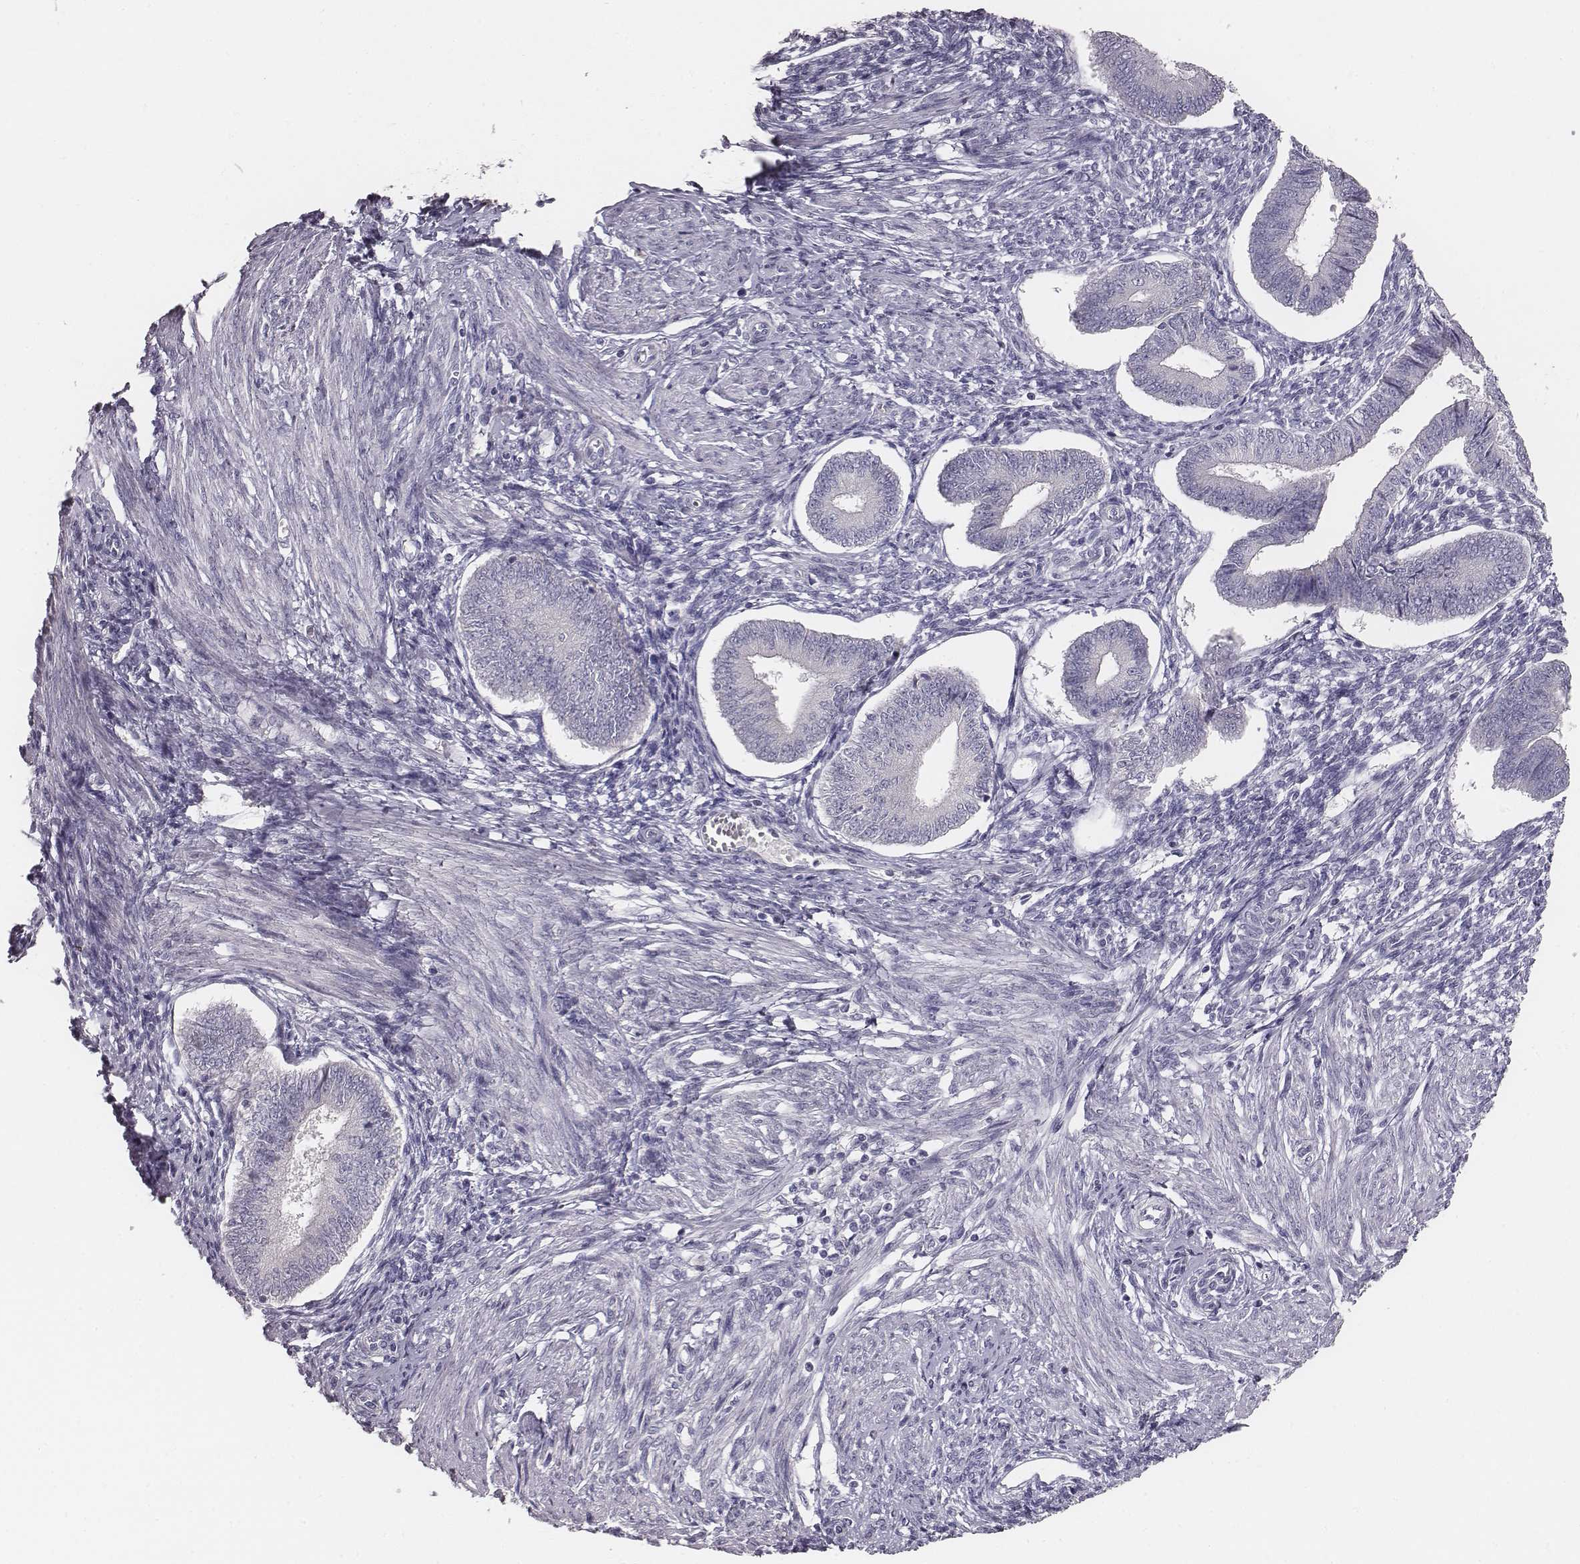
{"staining": {"intensity": "negative", "quantity": "none", "location": "none"}, "tissue": "endometrium", "cell_type": "Cells in endometrial stroma", "image_type": "normal", "snomed": [{"axis": "morphology", "description": "Normal tissue, NOS"}, {"axis": "topography", "description": "Endometrium"}], "caption": "IHC micrograph of normal human endometrium stained for a protein (brown), which shows no expression in cells in endometrial stroma.", "gene": "MYH6", "patient": {"sex": "female", "age": 42}}